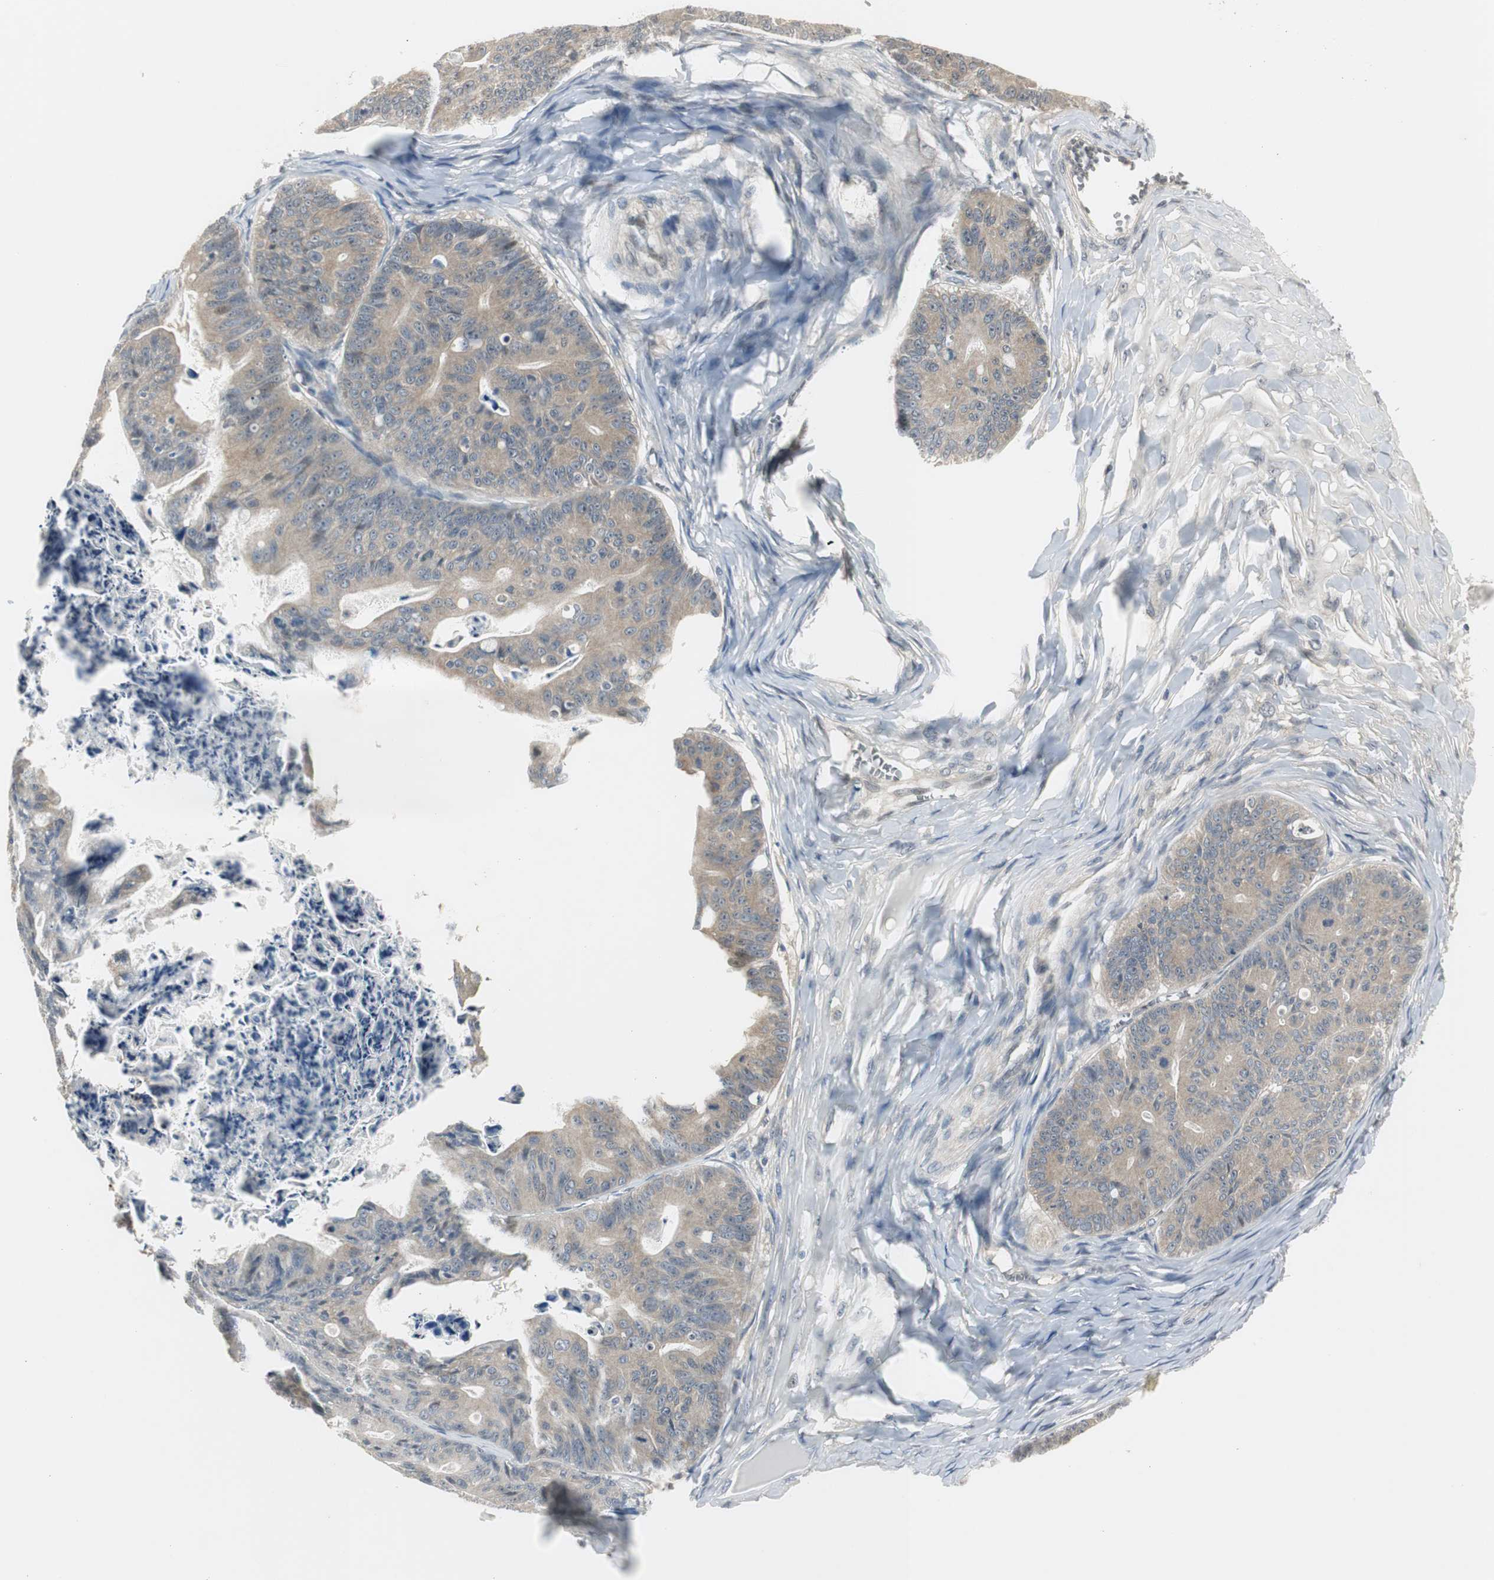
{"staining": {"intensity": "weak", "quantity": ">75%", "location": "cytoplasmic/membranous"}, "tissue": "ovarian cancer", "cell_type": "Tumor cells", "image_type": "cancer", "snomed": [{"axis": "morphology", "description": "Cystadenocarcinoma, mucinous, NOS"}, {"axis": "topography", "description": "Ovary"}], "caption": "Tumor cells show low levels of weak cytoplasmic/membranous expression in about >75% of cells in human ovarian mucinous cystadenocarcinoma.", "gene": "CCT5", "patient": {"sex": "female", "age": 36}}